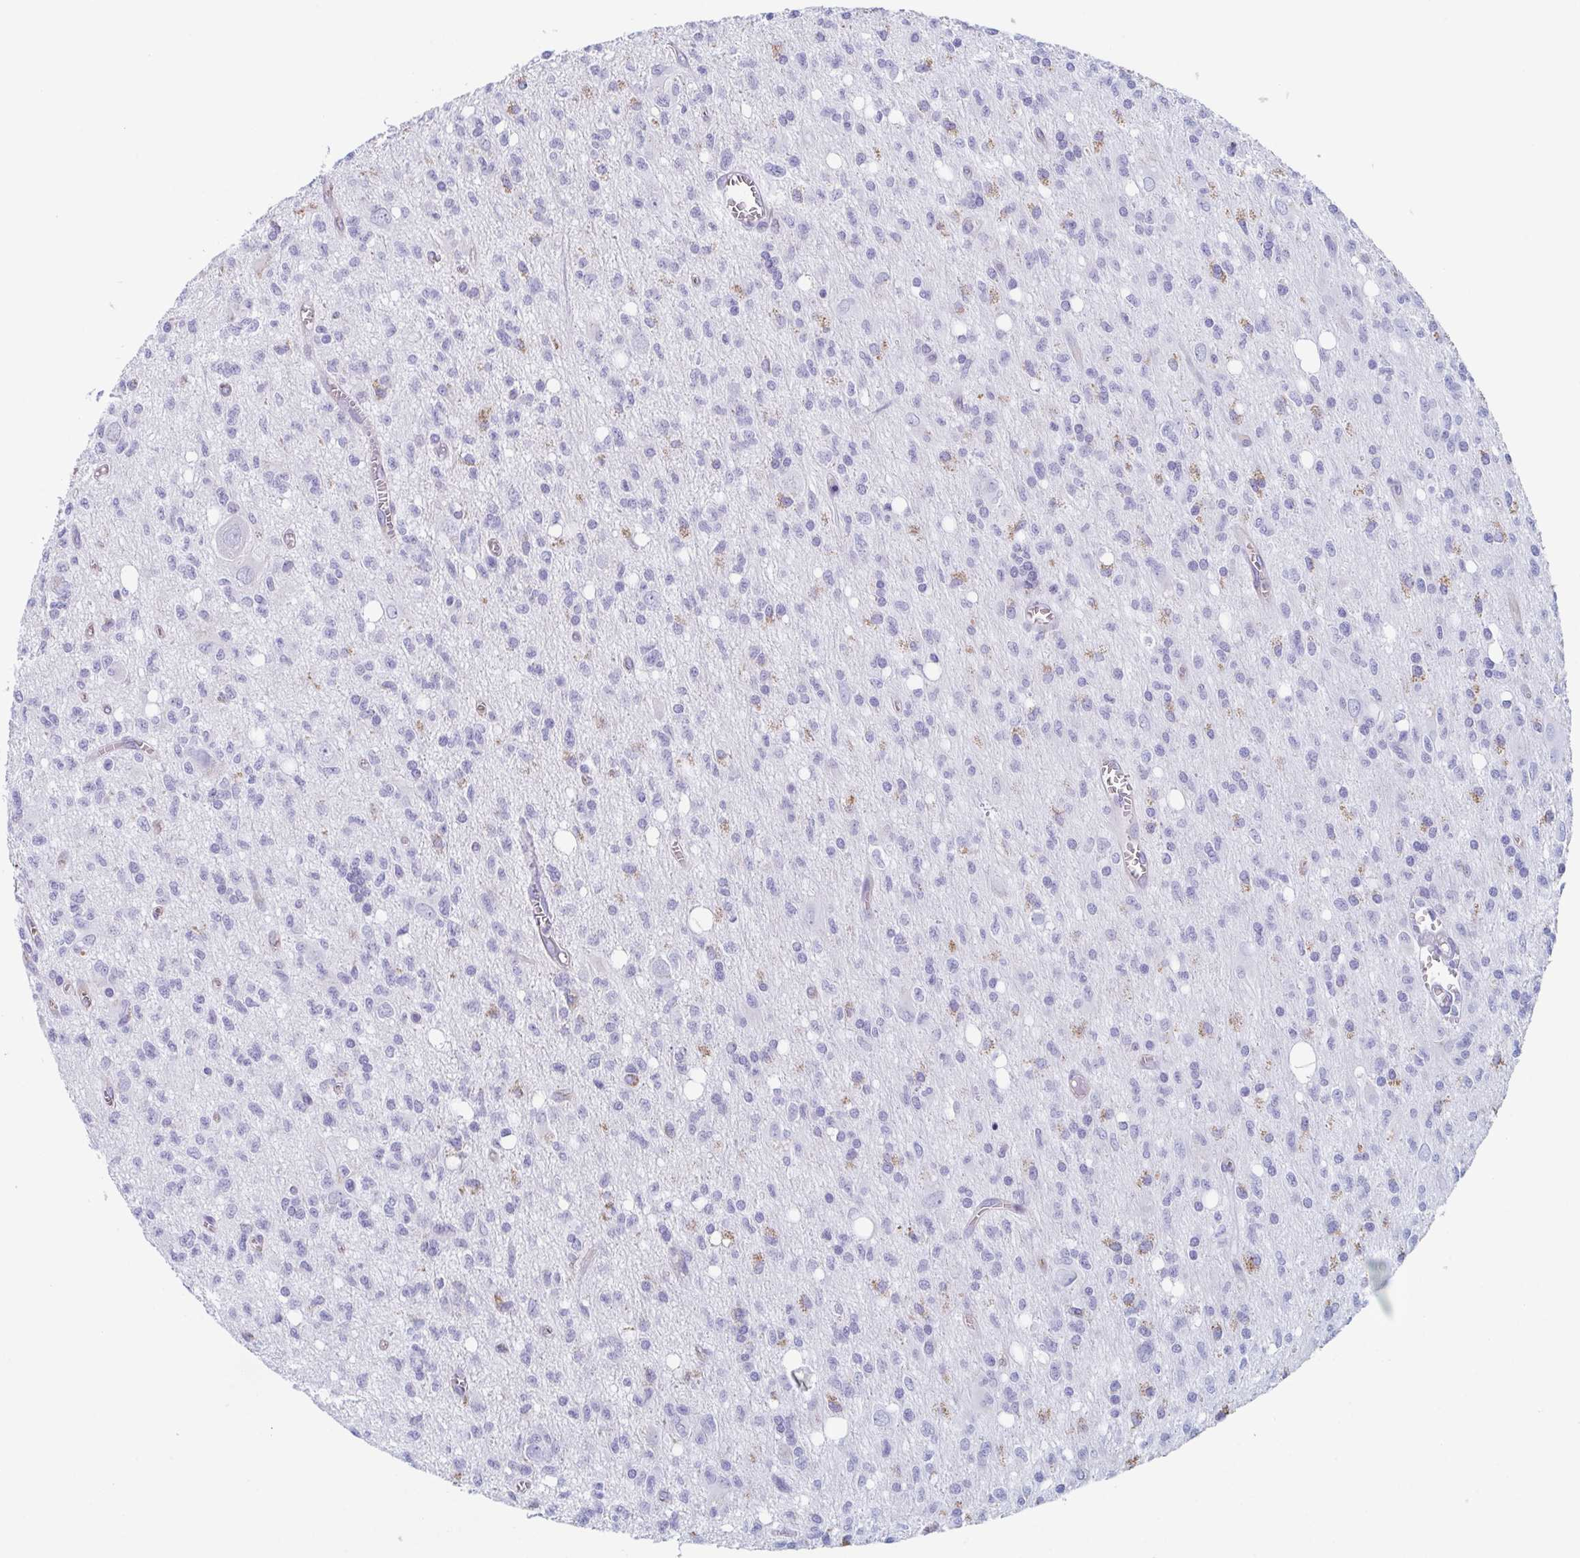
{"staining": {"intensity": "negative", "quantity": "none", "location": "none"}, "tissue": "glioma", "cell_type": "Tumor cells", "image_type": "cancer", "snomed": [{"axis": "morphology", "description": "Glioma, malignant, Low grade"}, {"axis": "topography", "description": "Brain"}], "caption": "The immunohistochemistry (IHC) histopathology image has no significant staining in tumor cells of glioma tissue.", "gene": "LYRM2", "patient": {"sex": "male", "age": 64}}